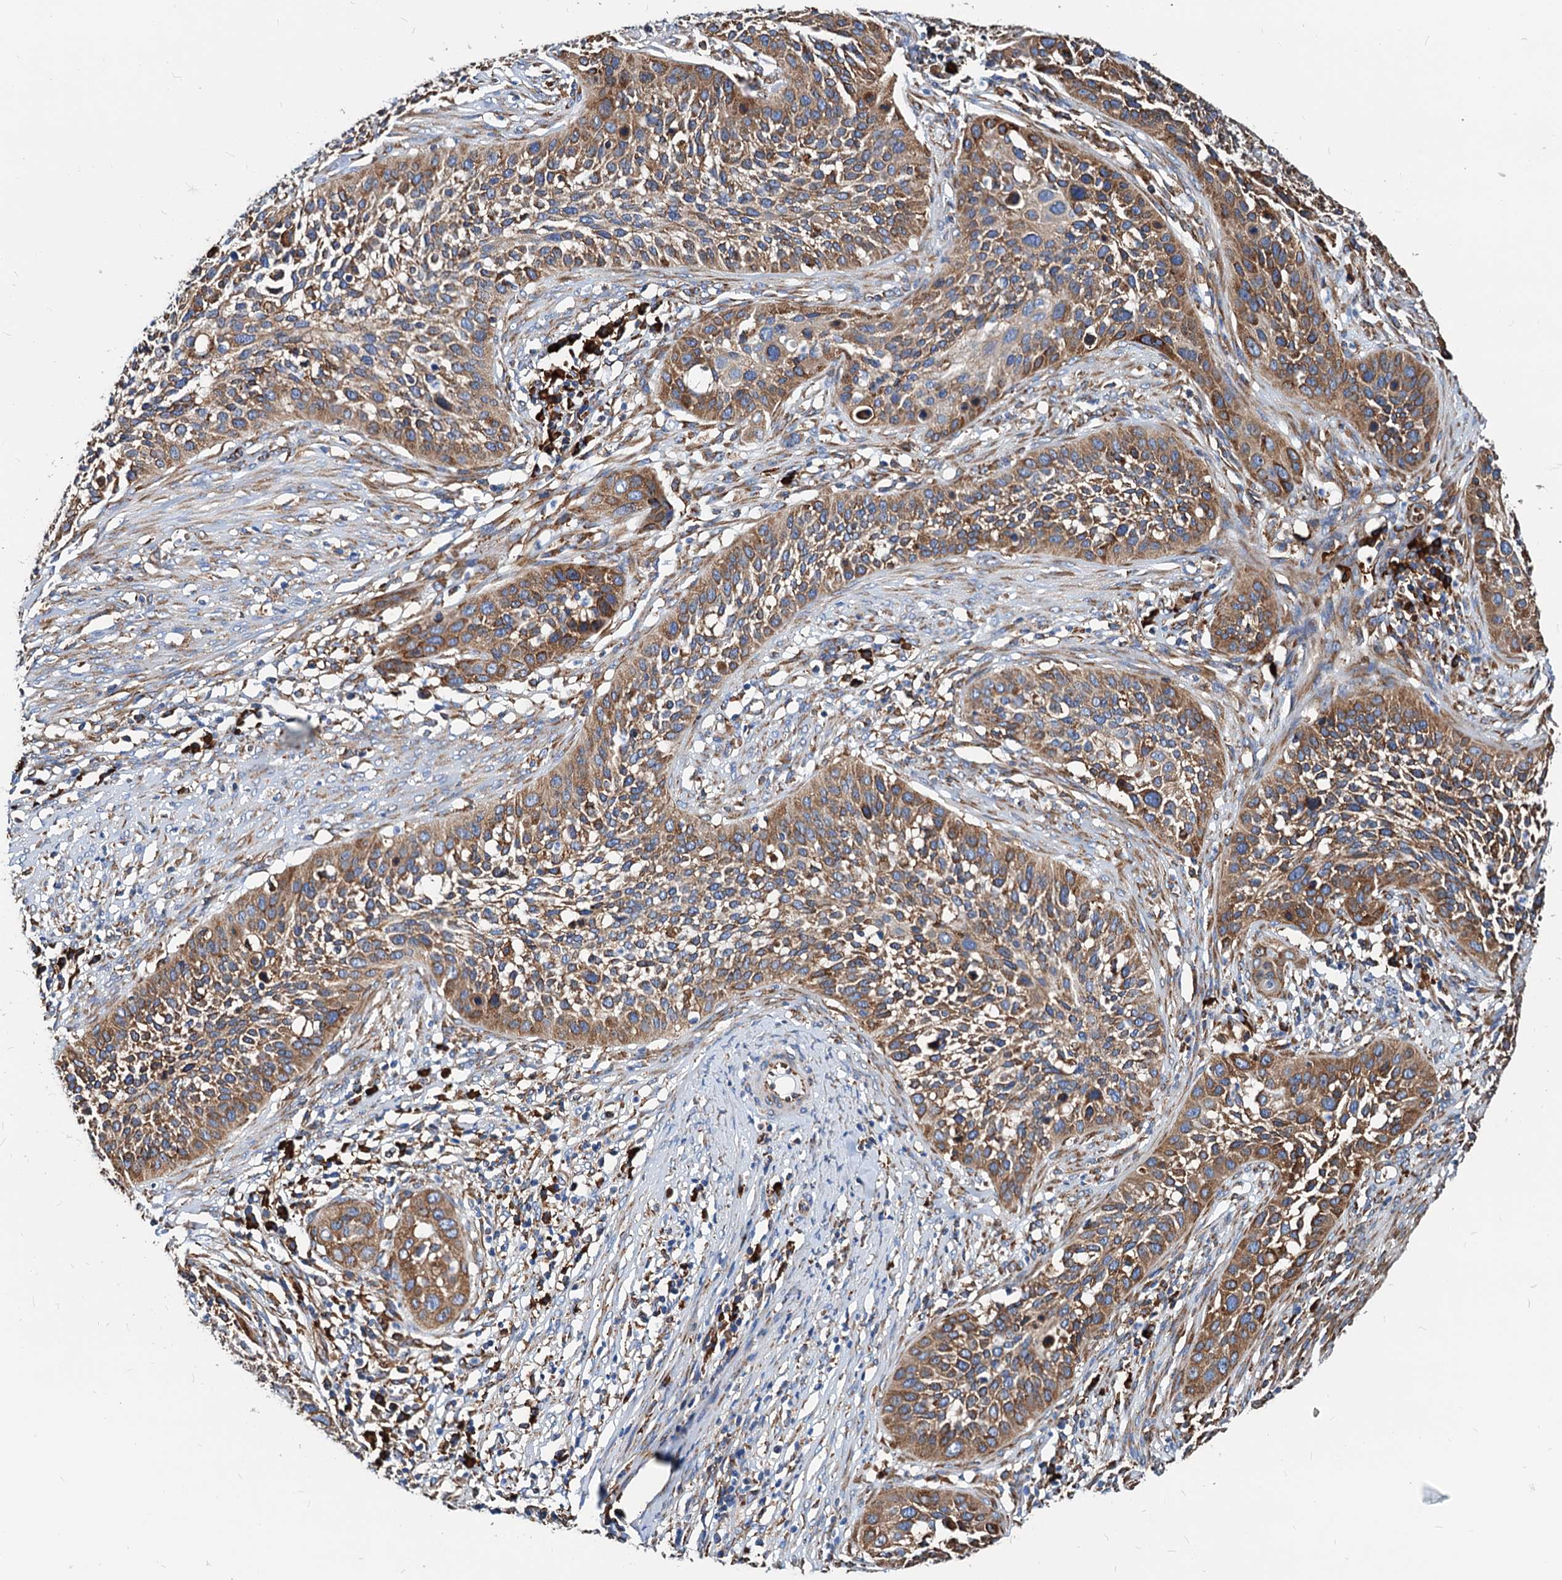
{"staining": {"intensity": "moderate", "quantity": ">75%", "location": "cytoplasmic/membranous"}, "tissue": "cervical cancer", "cell_type": "Tumor cells", "image_type": "cancer", "snomed": [{"axis": "morphology", "description": "Squamous cell carcinoma, NOS"}, {"axis": "topography", "description": "Cervix"}], "caption": "Cervical cancer was stained to show a protein in brown. There is medium levels of moderate cytoplasmic/membranous staining in approximately >75% of tumor cells. The protein of interest is stained brown, and the nuclei are stained in blue (DAB (3,3'-diaminobenzidine) IHC with brightfield microscopy, high magnification).", "gene": "HSPA5", "patient": {"sex": "female", "age": 34}}